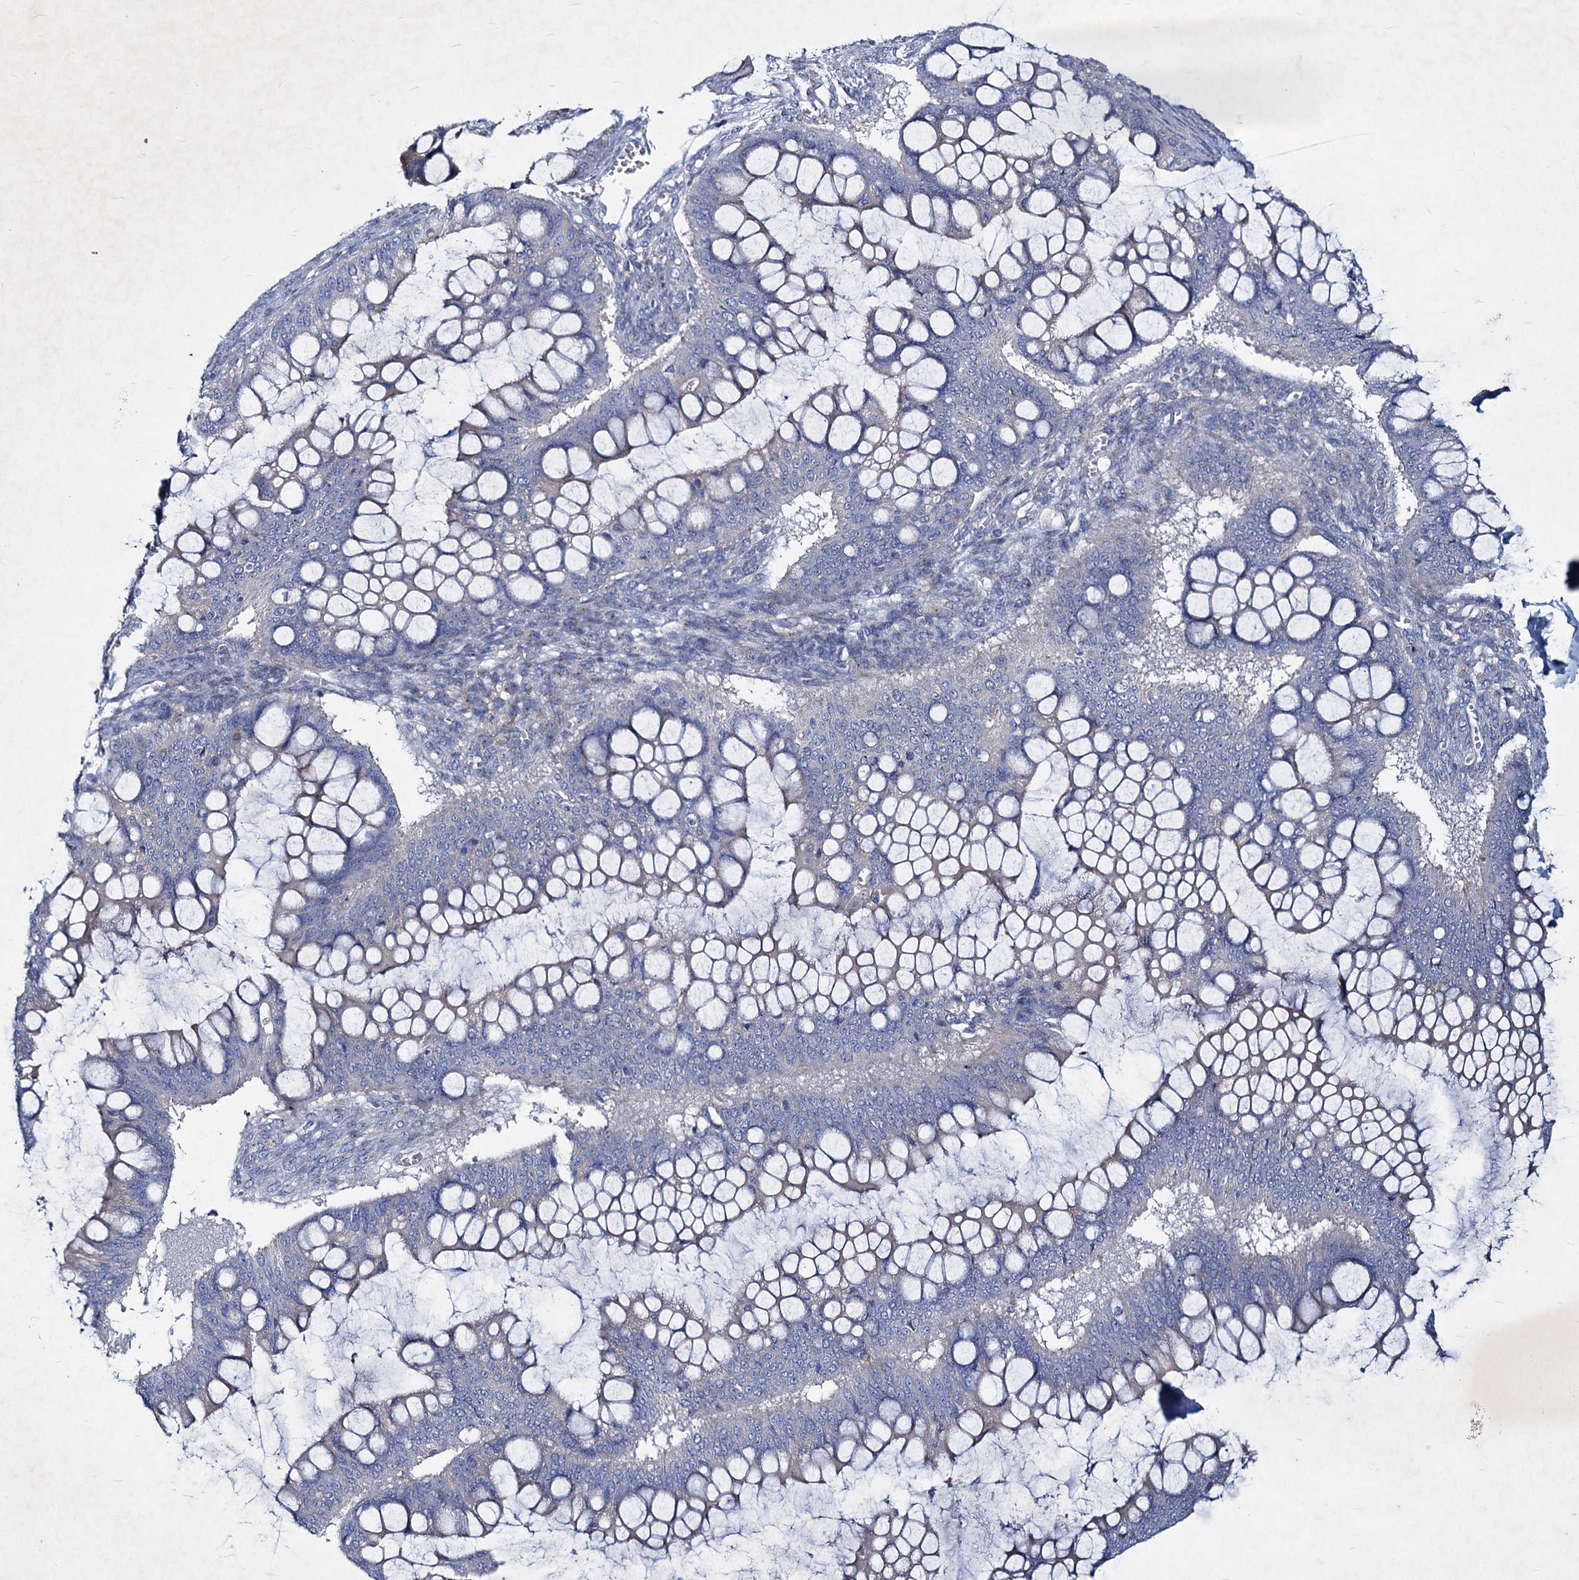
{"staining": {"intensity": "negative", "quantity": "none", "location": "none"}, "tissue": "ovarian cancer", "cell_type": "Tumor cells", "image_type": "cancer", "snomed": [{"axis": "morphology", "description": "Cystadenocarcinoma, mucinous, NOS"}, {"axis": "topography", "description": "Ovary"}], "caption": "Immunohistochemical staining of ovarian mucinous cystadenocarcinoma demonstrates no significant positivity in tumor cells.", "gene": "AGBL4", "patient": {"sex": "female", "age": 73}}